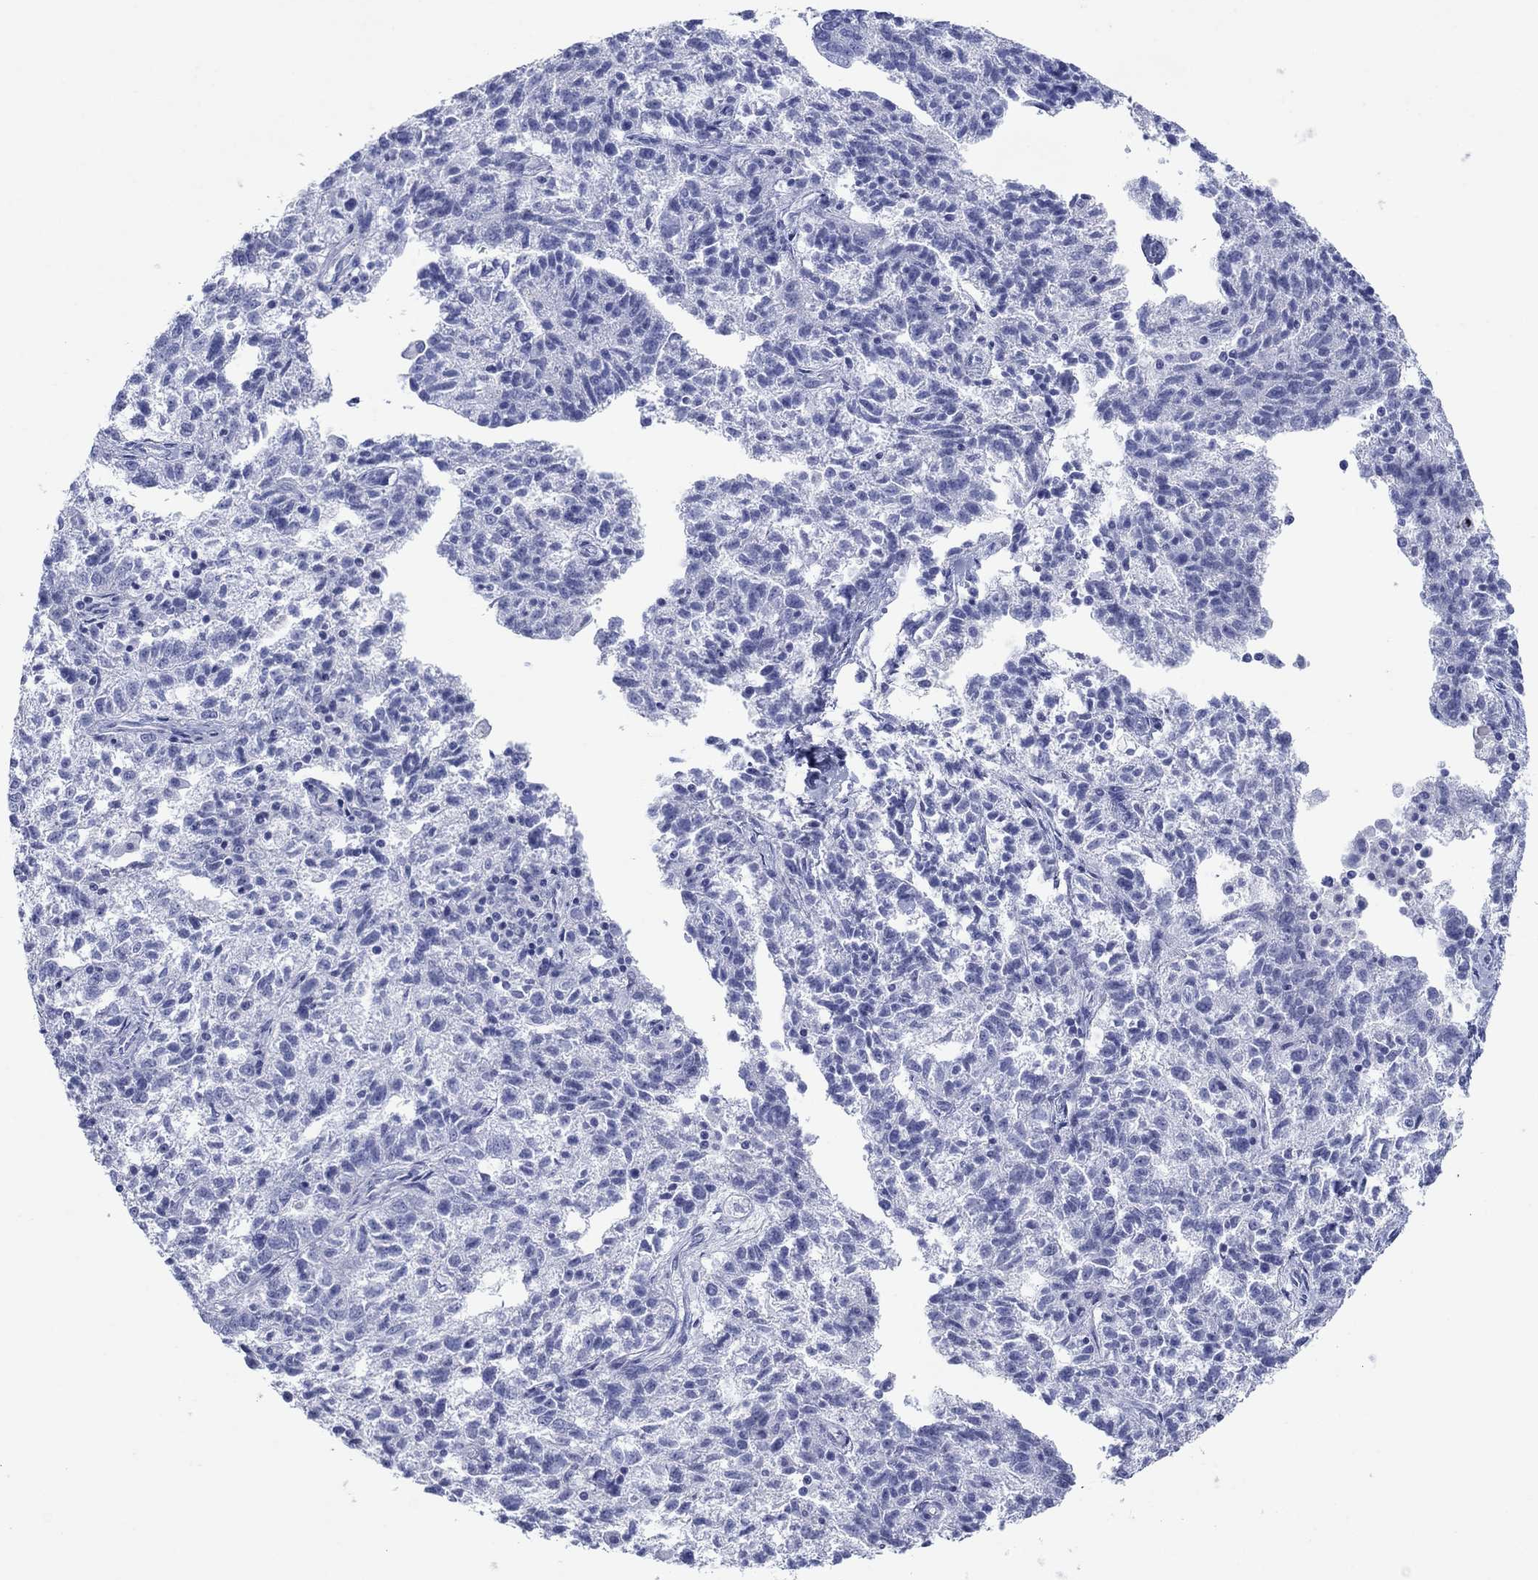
{"staining": {"intensity": "negative", "quantity": "none", "location": "none"}, "tissue": "ovarian cancer", "cell_type": "Tumor cells", "image_type": "cancer", "snomed": [{"axis": "morphology", "description": "Cystadenocarcinoma, serous, NOS"}, {"axis": "topography", "description": "Ovary"}], "caption": "Immunohistochemical staining of ovarian cancer (serous cystadenocarcinoma) shows no significant positivity in tumor cells.", "gene": "ATP4A", "patient": {"sex": "female", "age": 71}}